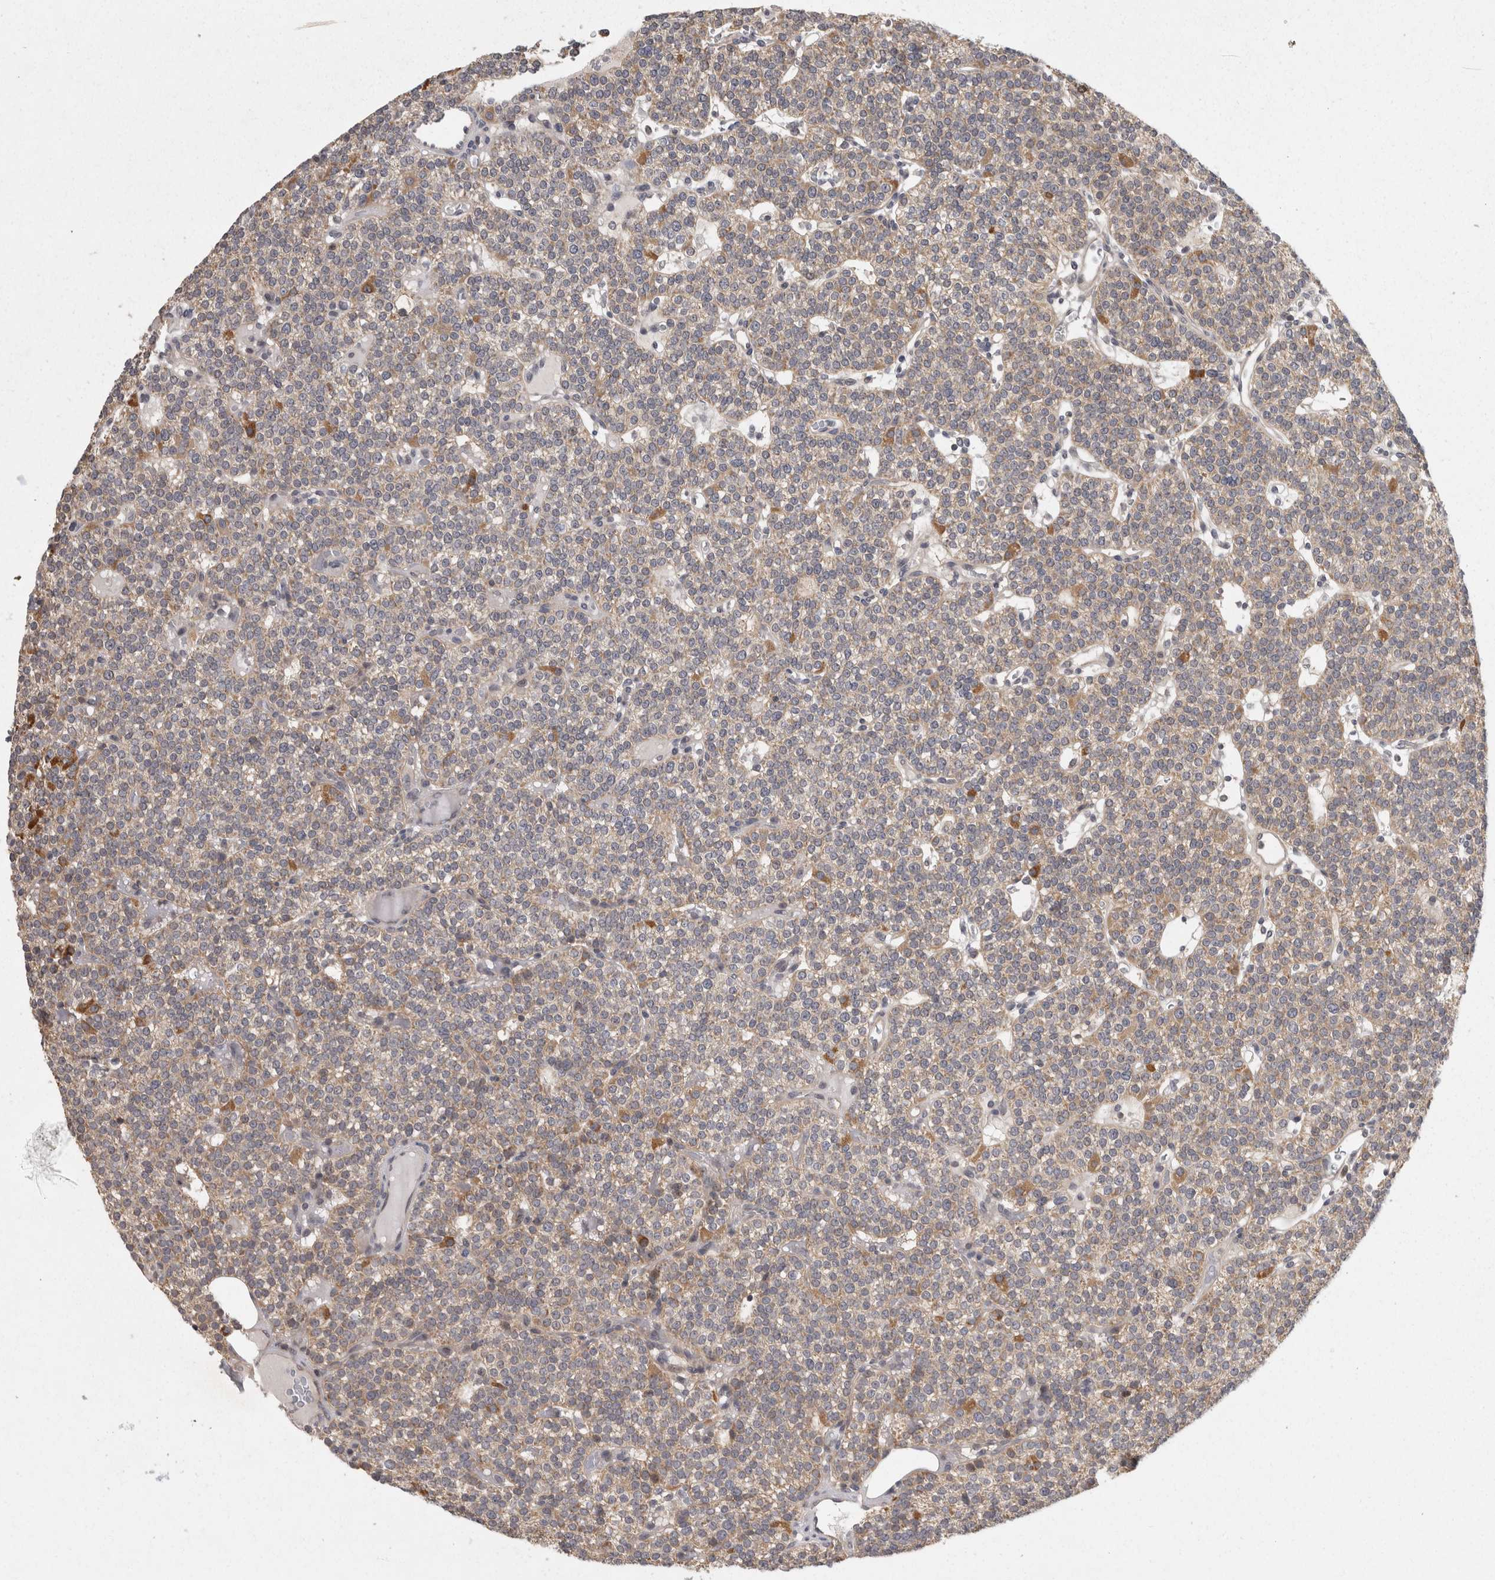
{"staining": {"intensity": "moderate", "quantity": "25%-75%", "location": "cytoplasmic/membranous"}, "tissue": "parathyroid gland", "cell_type": "Glandular cells", "image_type": "normal", "snomed": [{"axis": "morphology", "description": "Normal tissue, NOS"}, {"axis": "topography", "description": "Parathyroid gland"}], "caption": "Immunohistochemistry (IHC) staining of unremarkable parathyroid gland, which reveals medium levels of moderate cytoplasmic/membranous expression in approximately 25%-75% of glandular cells indicating moderate cytoplasmic/membranous protein staining. The staining was performed using DAB (3,3'-diaminobenzidine) (brown) for protein detection and nuclei were counterstained in hematoxylin (blue).", "gene": "ACAT2", "patient": {"sex": "male", "age": 83}}